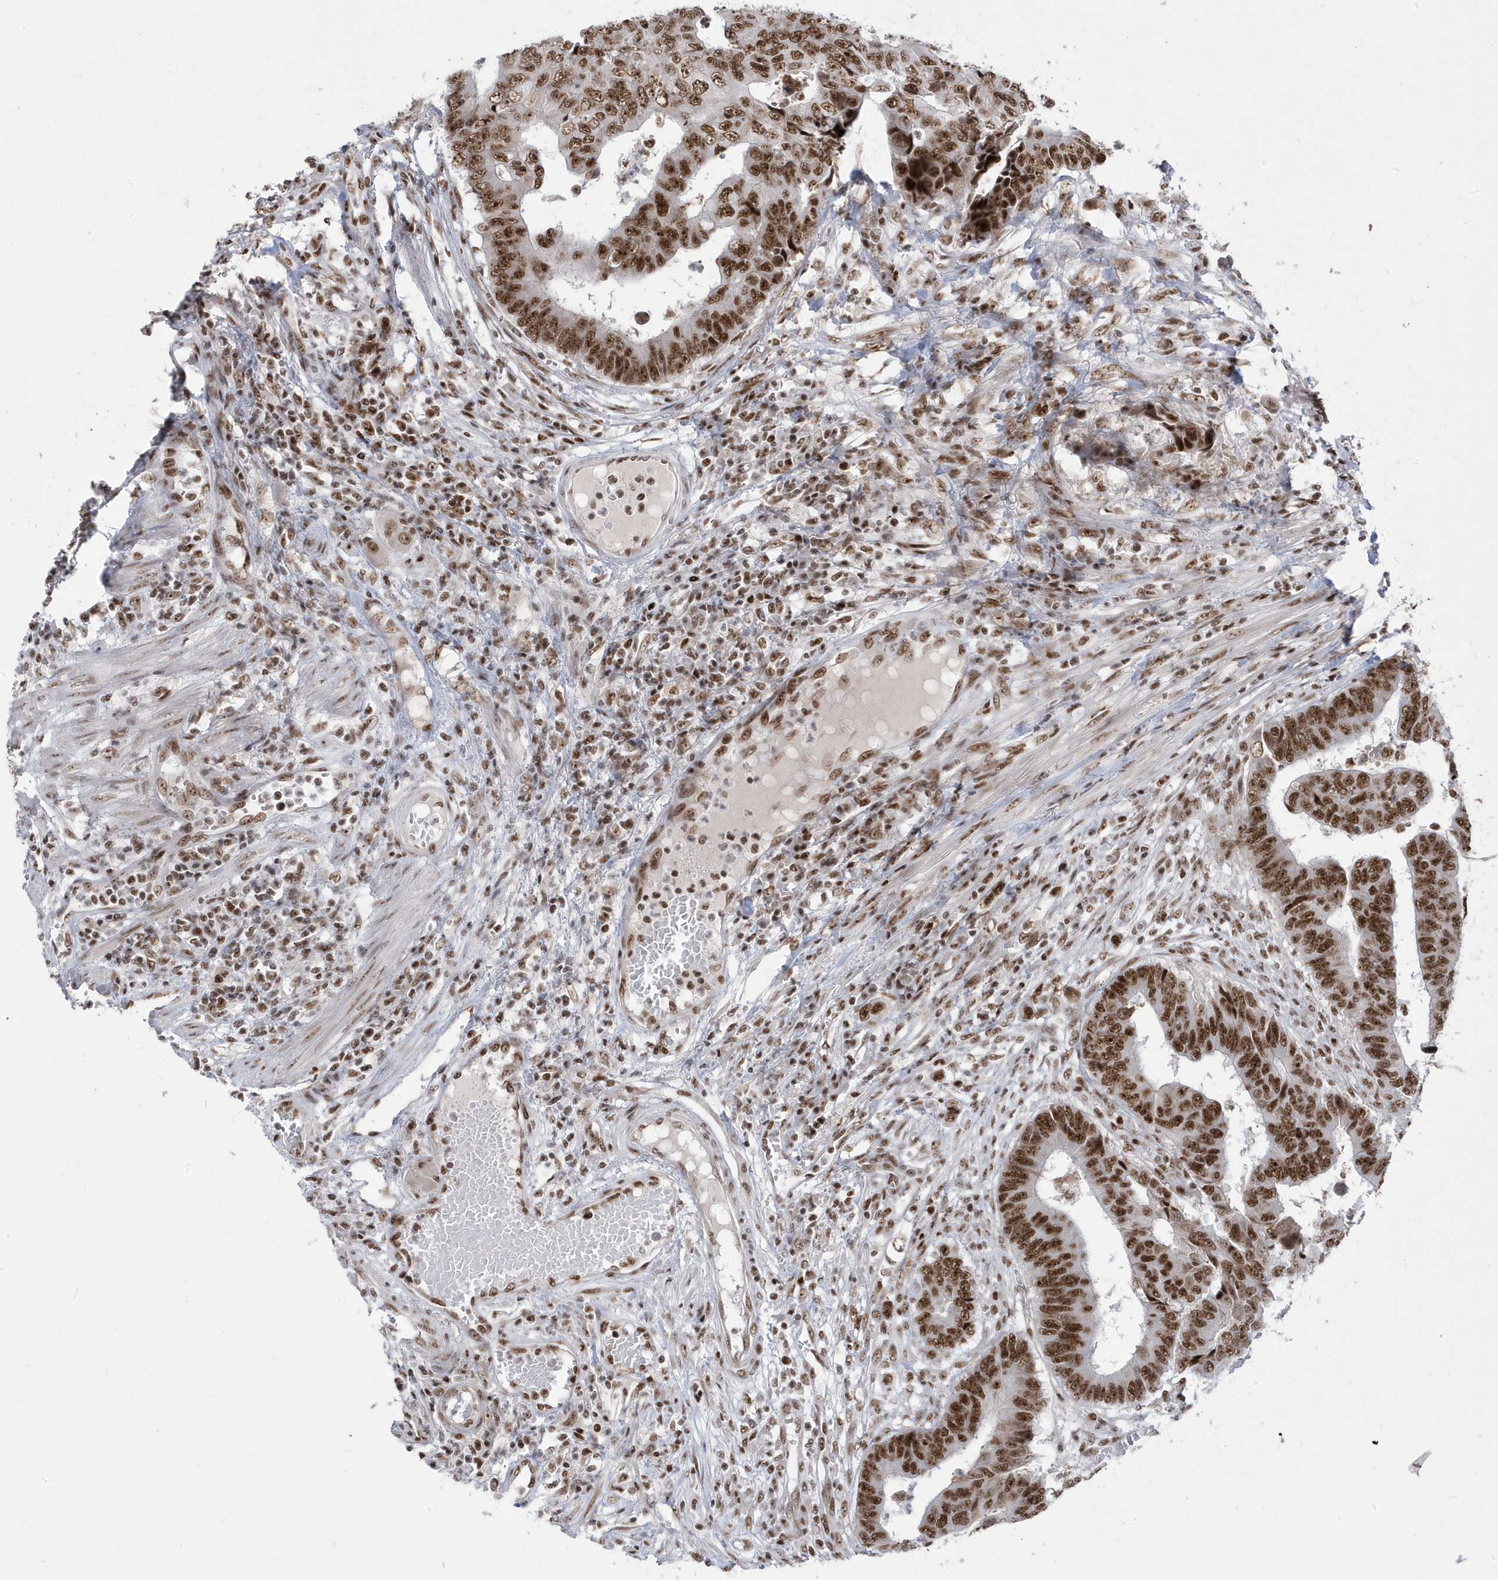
{"staining": {"intensity": "strong", "quantity": ">75%", "location": "nuclear"}, "tissue": "colorectal cancer", "cell_type": "Tumor cells", "image_type": "cancer", "snomed": [{"axis": "morphology", "description": "Adenocarcinoma, NOS"}, {"axis": "topography", "description": "Rectum"}], "caption": "Human adenocarcinoma (colorectal) stained for a protein (brown) reveals strong nuclear positive staining in about >75% of tumor cells.", "gene": "MTREX", "patient": {"sex": "male", "age": 84}}